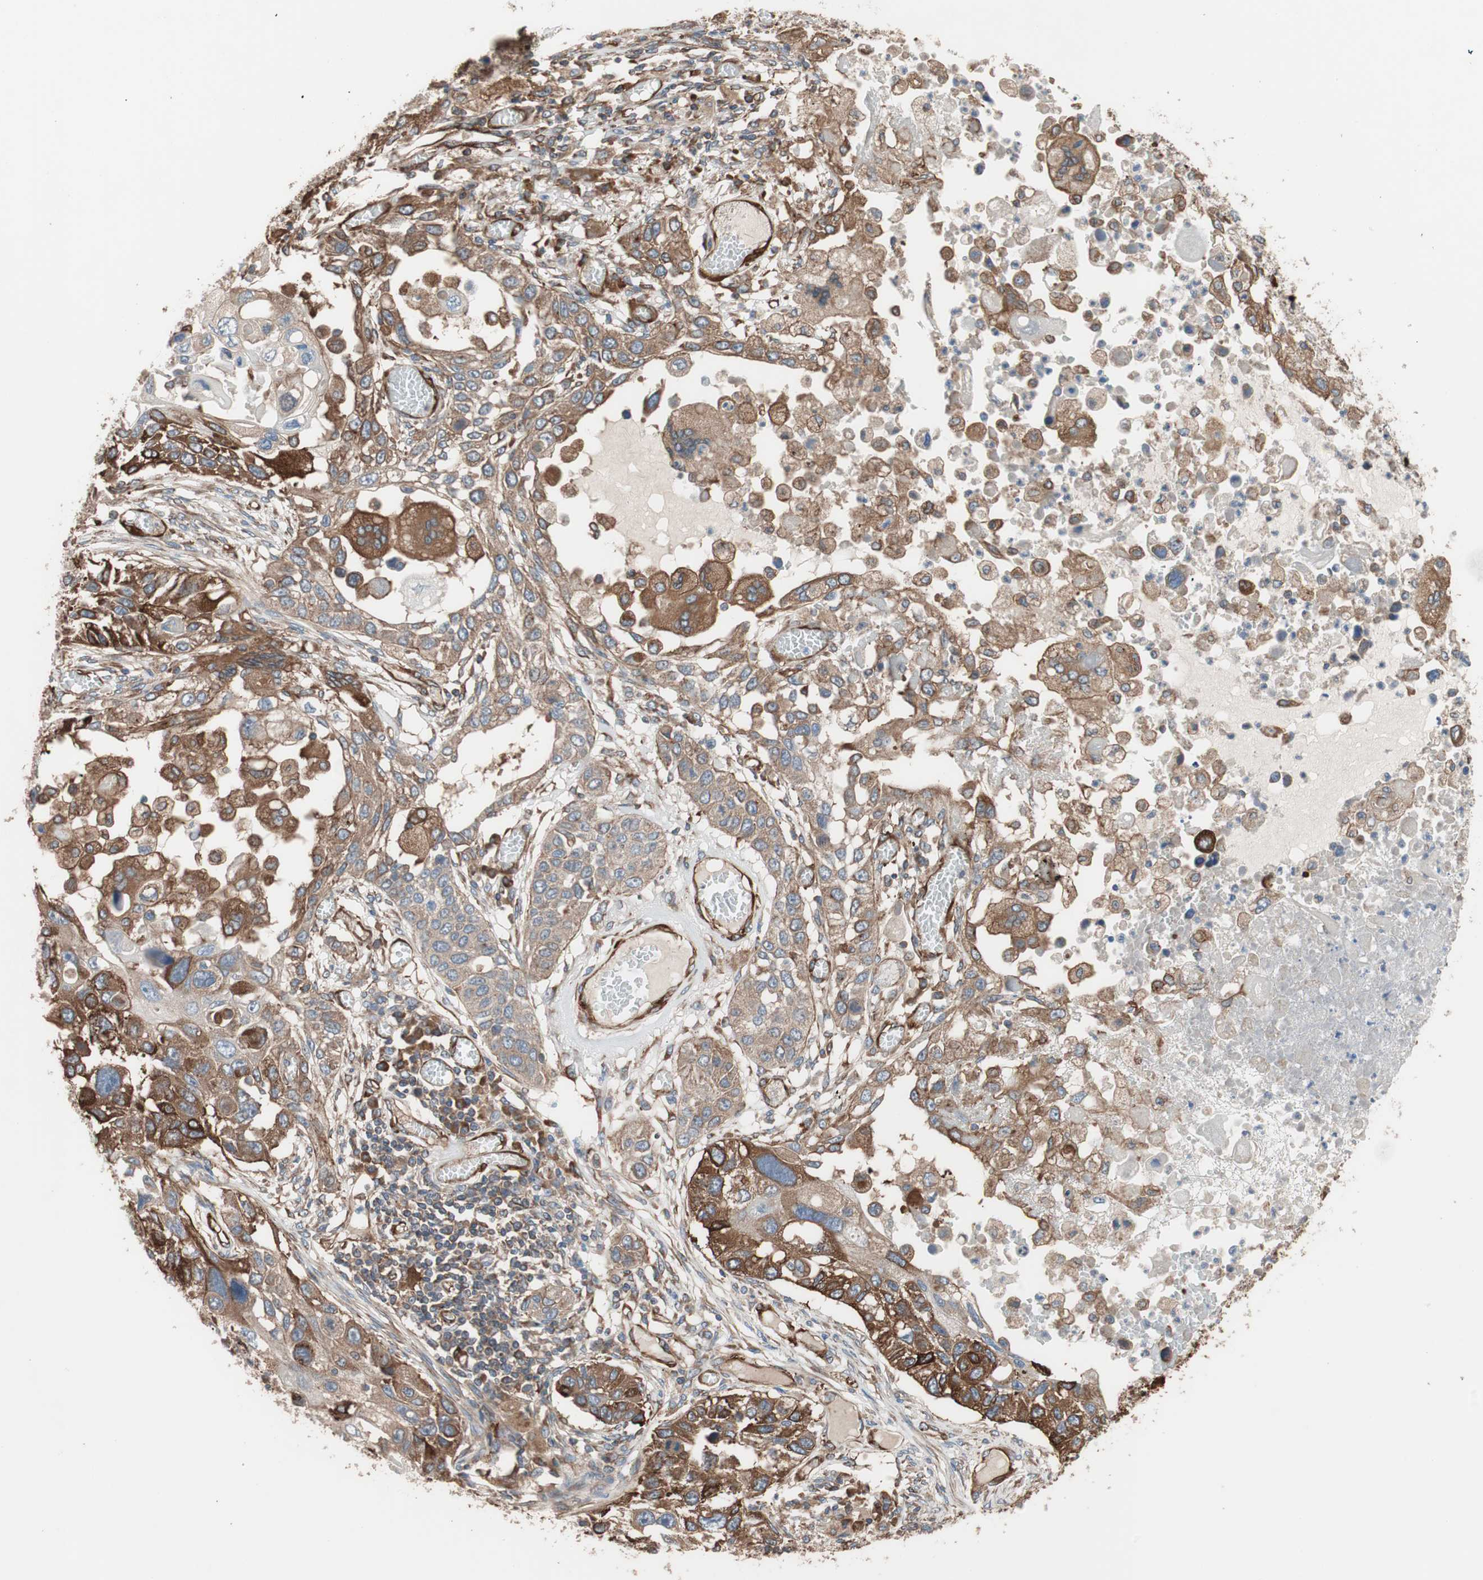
{"staining": {"intensity": "strong", "quantity": ">75%", "location": "cytoplasmic/membranous"}, "tissue": "lung cancer", "cell_type": "Tumor cells", "image_type": "cancer", "snomed": [{"axis": "morphology", "description": "Squamous cell carcinoma, NOS"}, {"axis": "topography", "description": "Lung"}], "caption": "High-magnification brightfield microscopy of lung cancer stained with DAB (3,3'-diaminobenzidine) (brown) and counterstained with hematoxylin (blue). tumor cells exhibit strong cytoplasmic/membranous positivity is seen in about>75% of cells.", "gene": "GPSM2", "patient": {"sex": "male", "age": 71}}